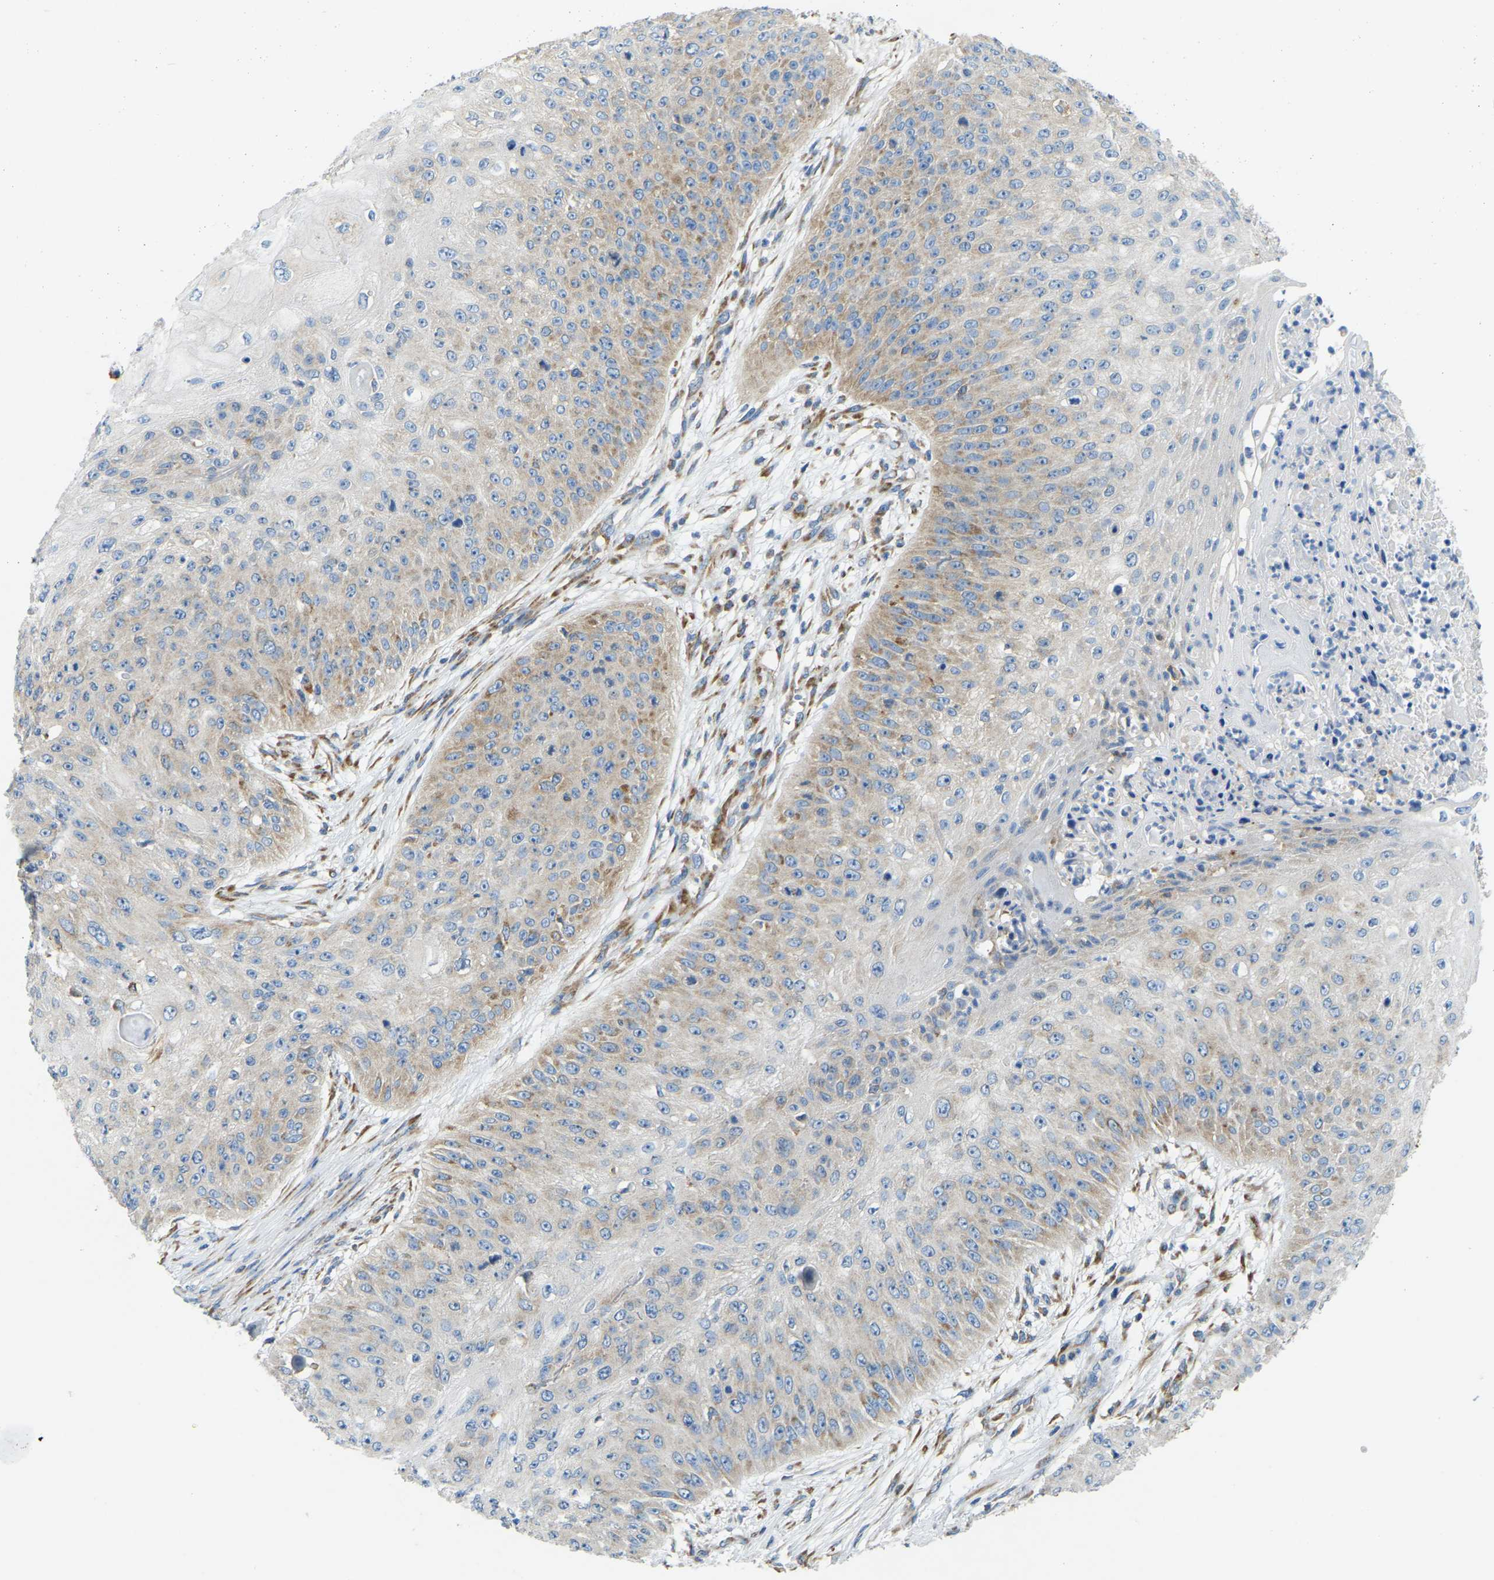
{"staining": {"intensity": "weak", "quantity": "25%-75%", "location": "cytoplasmic/membranous"}, "tissue": "skin cancer", "cell_type": "Tumor cells", "image_type": "cancer", "snomed": [{"axis": "morphology", "description": "Squamous cell carcinoma, NOS"}, {"axis": "topography", "description": "Skin"}], "caption": "Immunohistochemical staining of human skin cancer (squamous cell carcinoma) displays low levels of weak cytoplasmic/membranous positivity in about 25%-75% of tumor cells.", "gene": "SND1", "patient": {"sex": "female", "age": 80}}